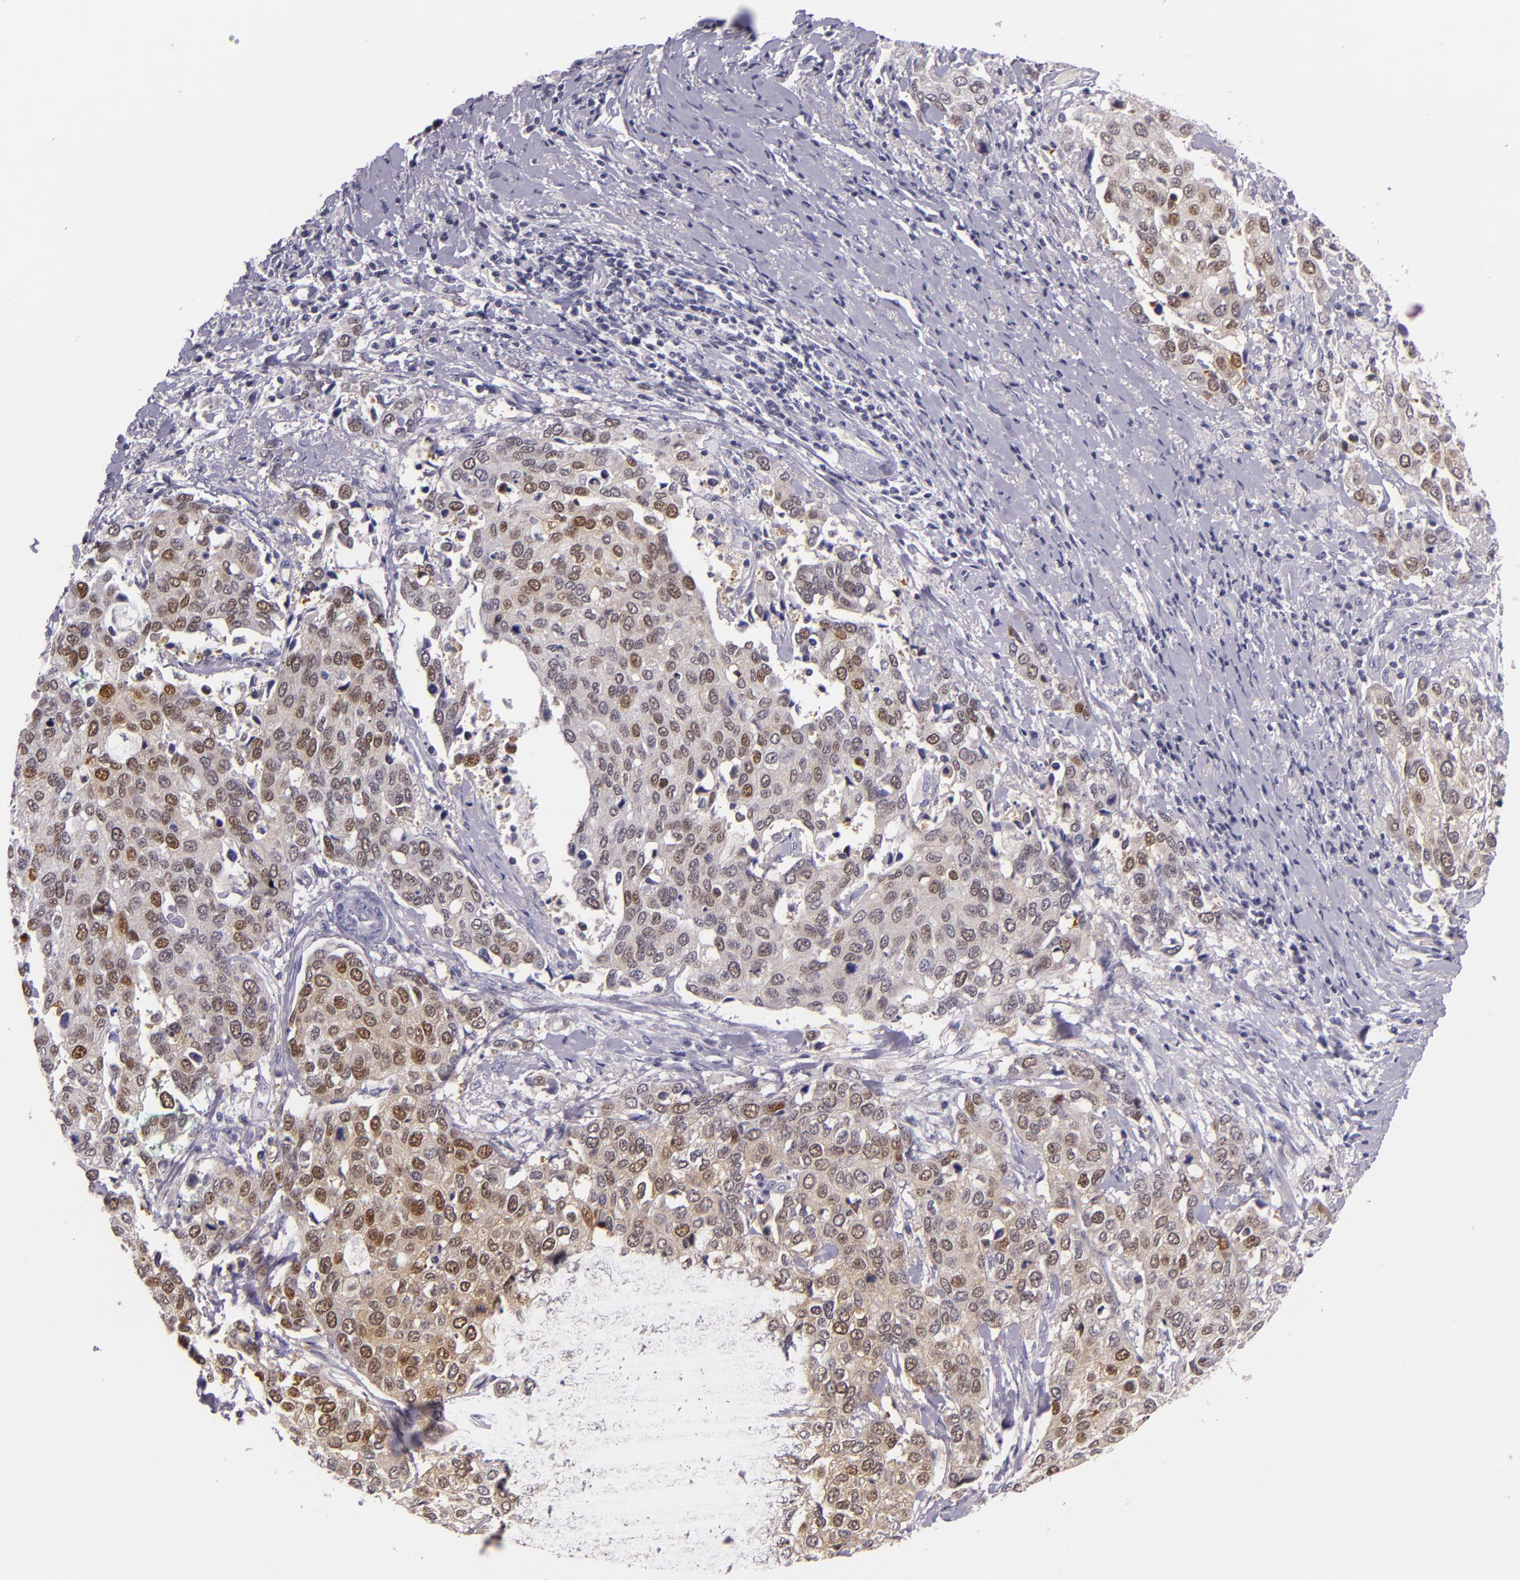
{"staining": {"intensity": "moderate", "quantity": "25%-75%", "location": "cytoplasmic/membranous"}, "tissue": "cervical cancer", "cell_type": "Tumor cells", "image_type": "cancer", "snomed": [{"axis": "morphology", "description": "Squamous cell carcinoma, NOS"}, {"axis": "topography", "description": "Cervix"}], "caption": "An IHC image of tumor tissue is shown. Protein staining in brown labels moderate cytoplasmic/membranous positivity in cervical squamous cell carcinoma within tumor cells.", "gene": "HSP90AA1", "patient": {"sex": "female", "age": 54}}